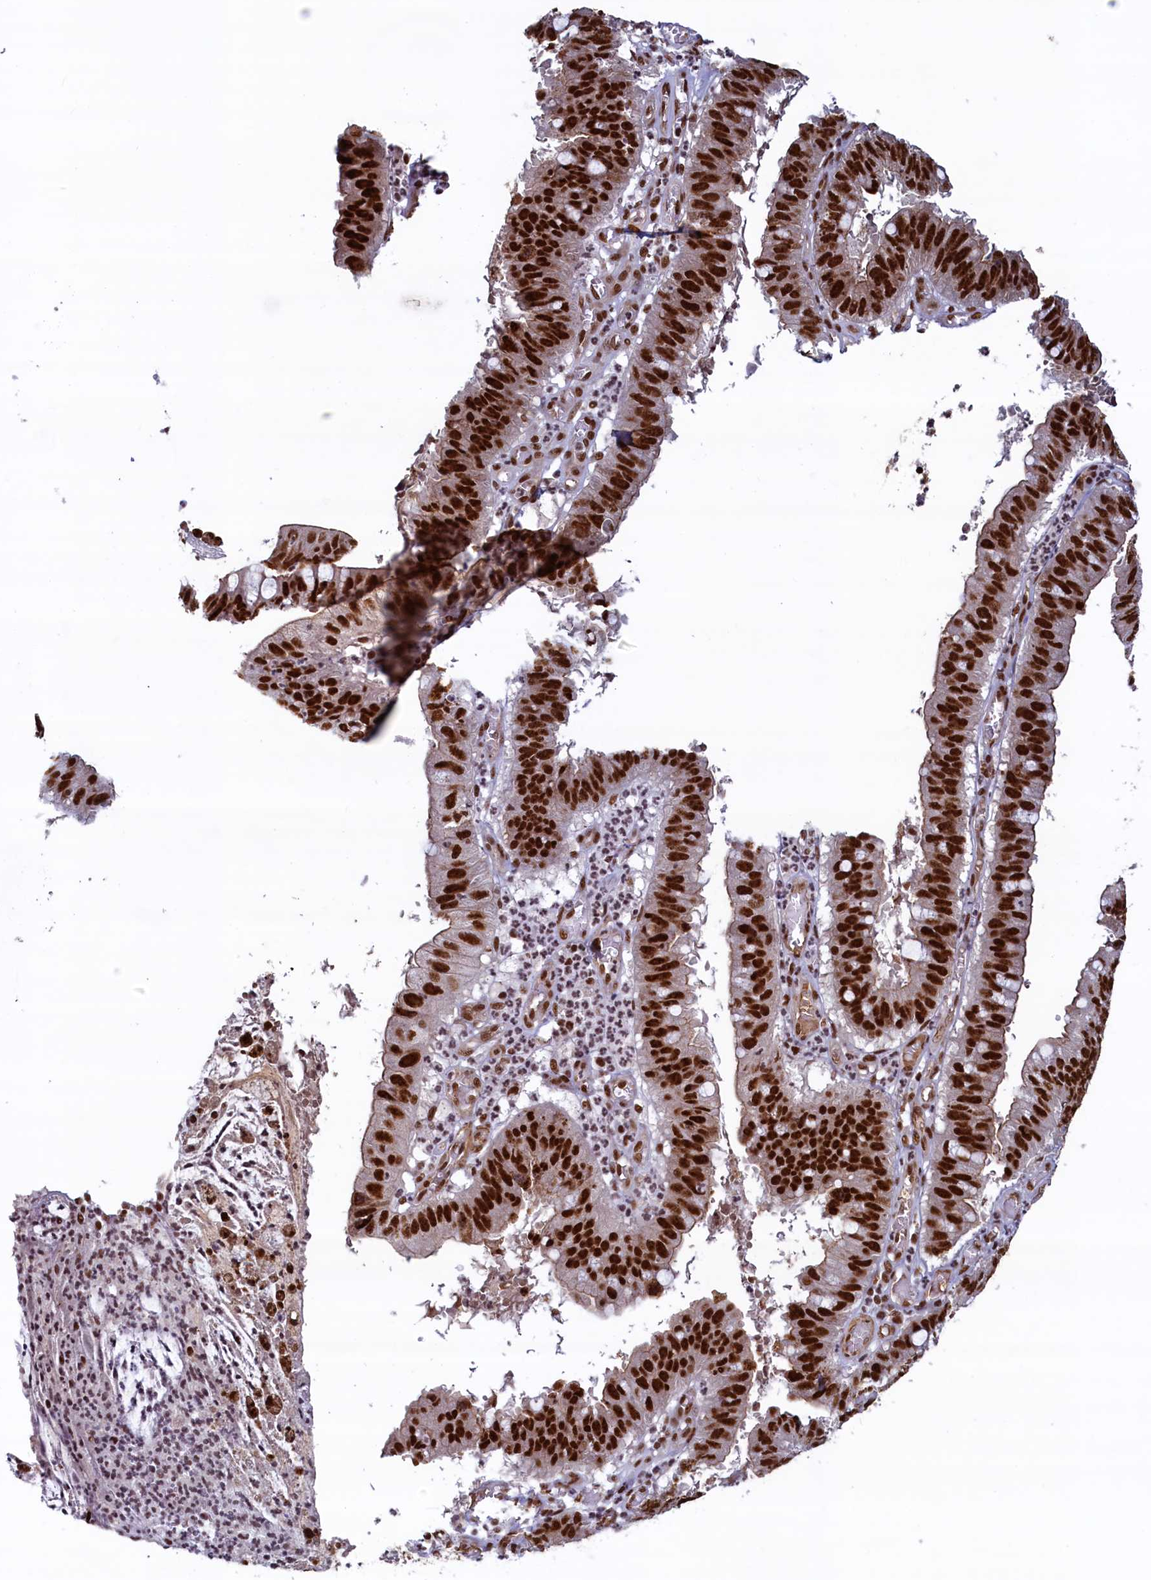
{"staining": {"intensity": "strong", "quantity": ">75%", "location": "nuclear"}, "tissue": "stomach cancer", "cell_type": "Tumor cells", "image_type": "cancer", "snomed": [{"axis": "morphology", "description": "Adenocarcinoma, NOS"}, {"axis": "topography", "description": "Stomach"}], "caption": "The immunohistochemical stain labels strong nuclear positivity in tumor cells of adenocarcinoma (stomach) tissue.", "gene": "ZC3H18", "patient": {"sex": "male", "age": 59}}